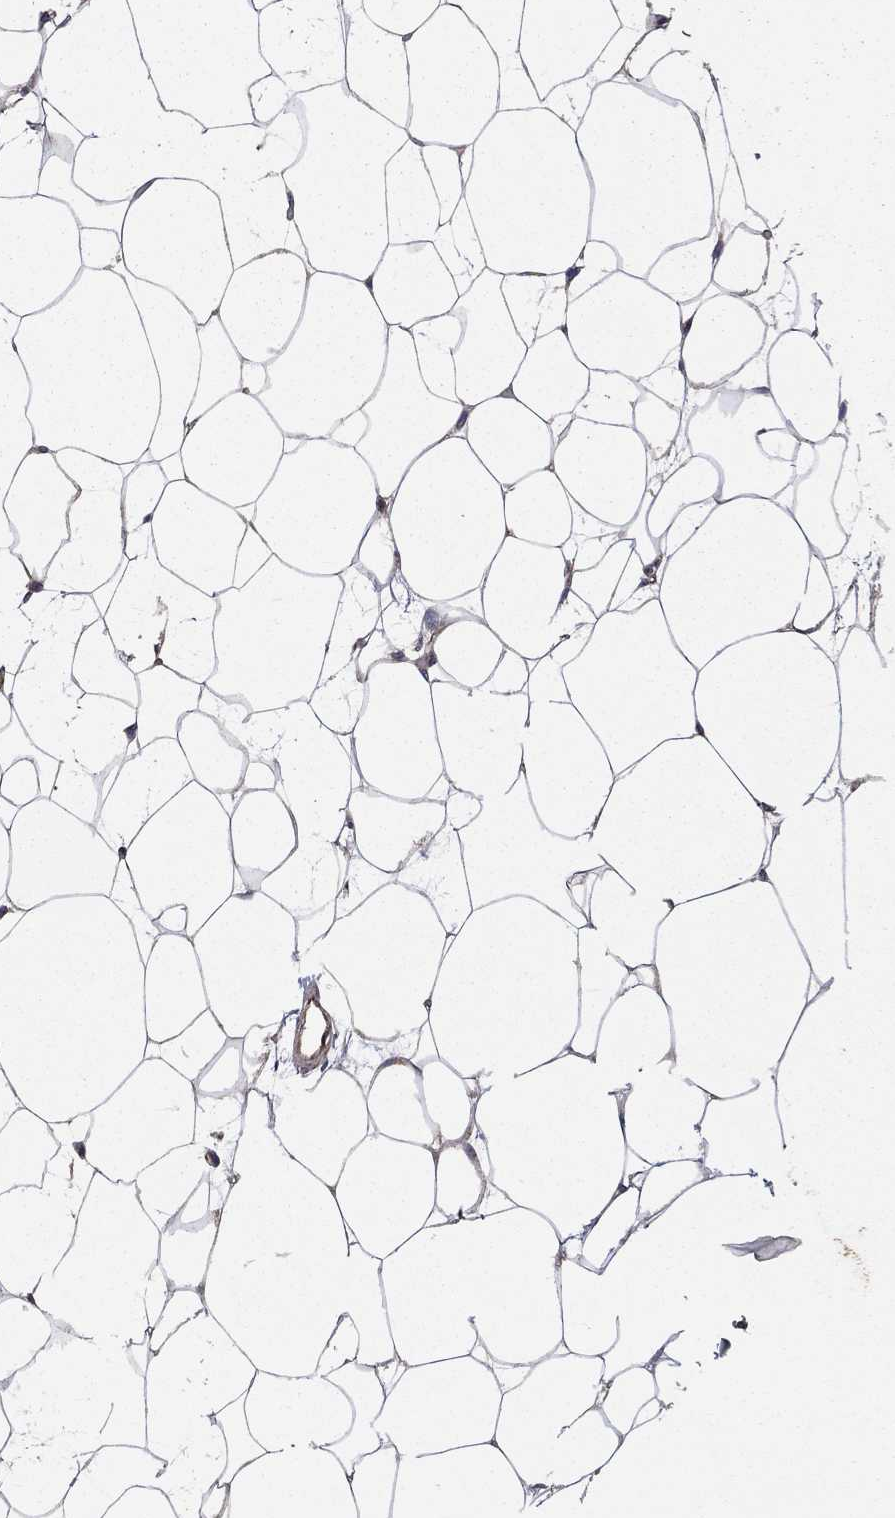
{"staining": {"intensity": "negative", "quantity": "none", "location": "none"}, "tissue": "breast", "cell_type": "Adipocytes", "image_type": "normal", "snomed": [{"axis": "morphology", "description": "Normal tissue, NOS"}, {"axis": "topography", "description": "Breast"}], "caption": "Breast stained for a protein using immunohistochemistry displays no expression adipocytes.", "gene": "BMERB1", "patient": {"sex": "female", "age": 37}}